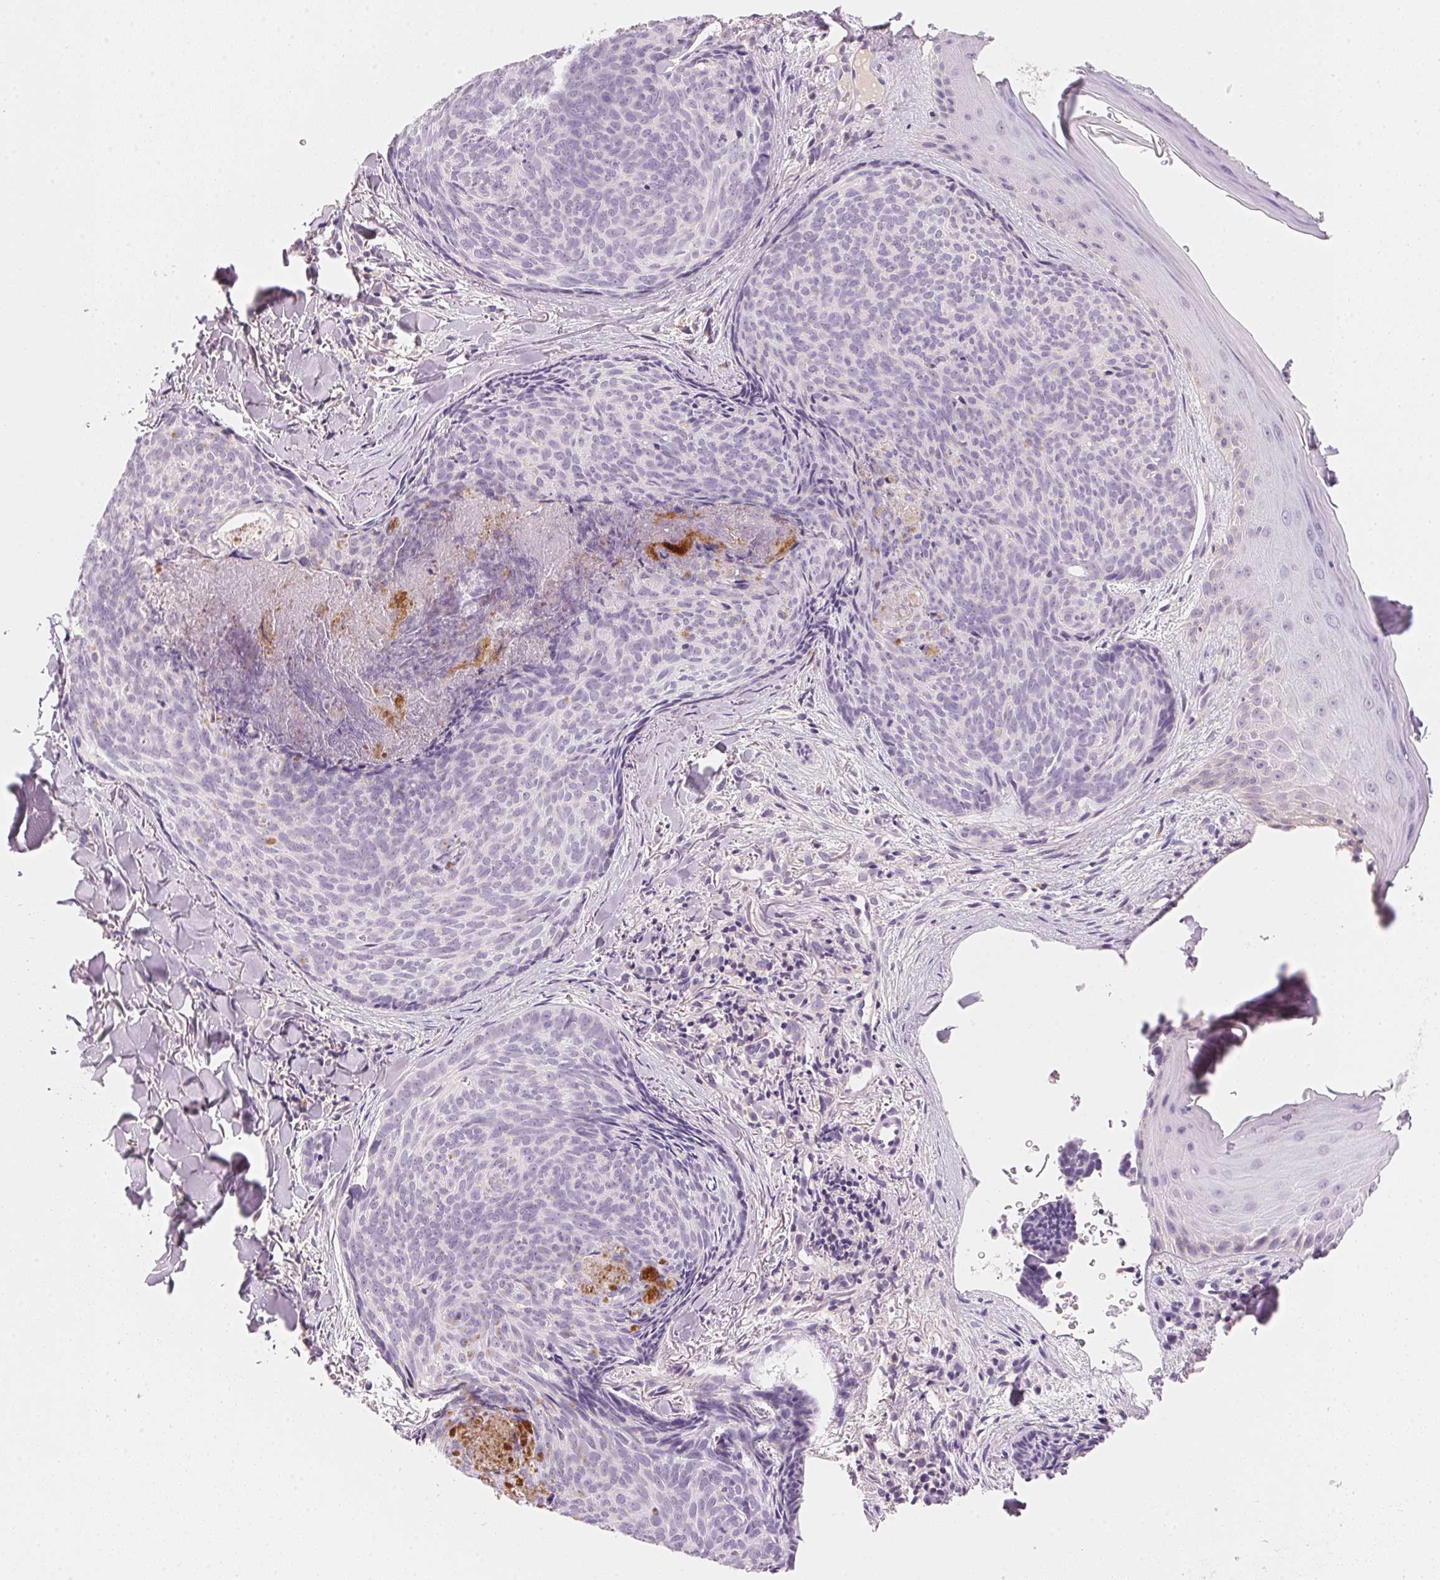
{"staining": {"intensity": "negative", "quantity": "none", "location": "none"}, "tissue": "skin cancer", "cell_type": "Tumor cells", "image_type": "cancer", "snomed": [{"axis": "morphology", "description": "Basal cell carcinoma"}, {"axis": "topography", "description": "Skin"}], "caption": "Immunohistochemistry (IHC) photomicrograph of skin cancer (basal cell carcinoma) stained for a protein (brown), which reveals no expression in tumor cells.", "gene": "HOXB13", "patient": {"sex": "female", "age": 82}}